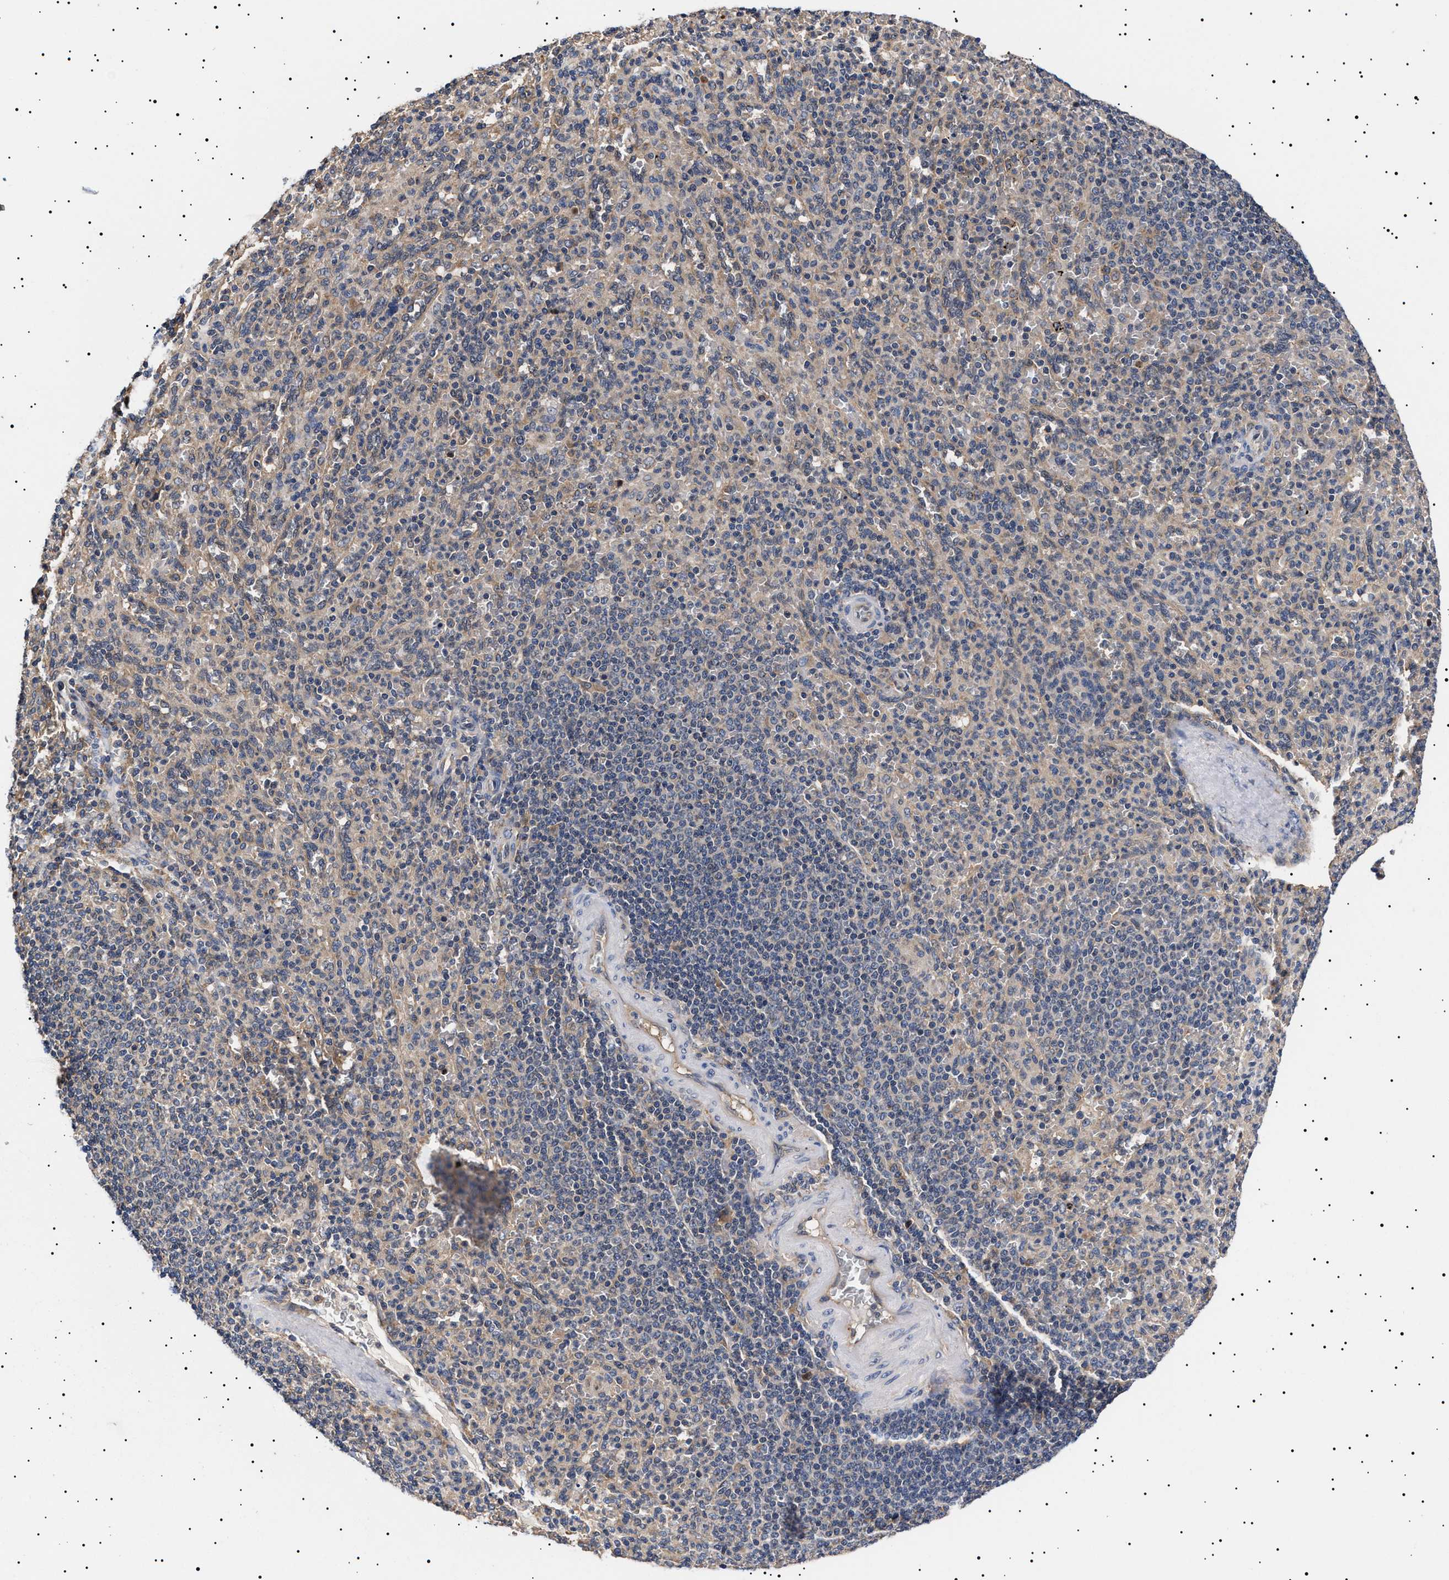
{"staining": {"intensity": "negative", "quantity": "none", "location": "none"}, "tissue": "spleen", "cell_type": "Cells in red pulp", "image_type": "normal", "snomed": [{"axis": "morphology", "description": "Normal tissue, NOS"}, {"axis": "topography", "description": "Spleen"}], "caption": "Immunohistochemistry (IHC) histopathology image of normal spleen: spleen stained with DAB exhibits no significant protein expression in cells in red pulp. (Stains: DAB immunohistochemistry (IHC) with hematoxylin counter stain, Microscopy: brightfield microscopy at high magnification).", "gene": "KRBA1", "patient": {"sex": "male", "age": 36}}